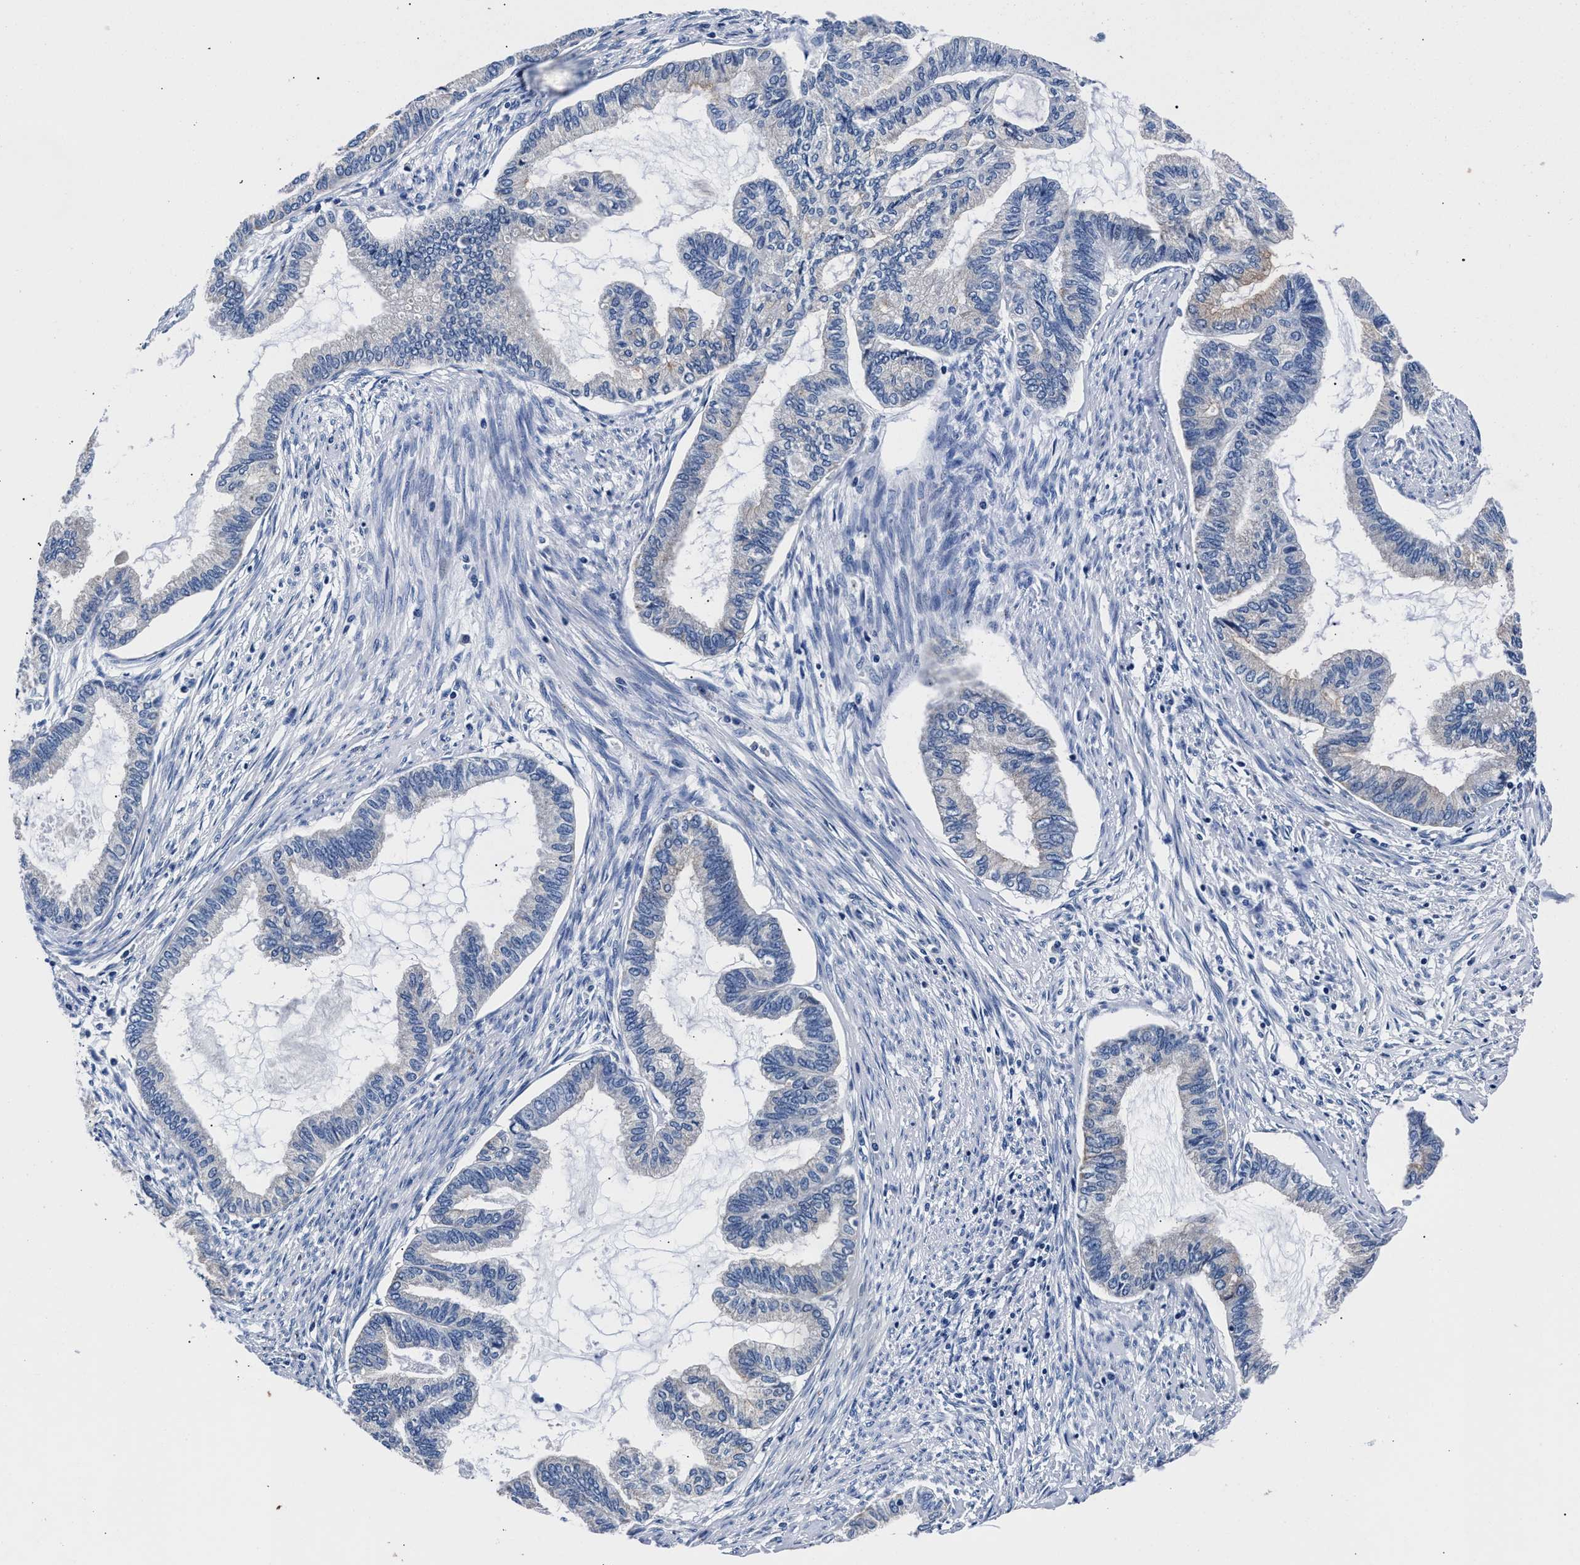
{"staining": {"intensity": "negative", "quantity": "none", "location": "none"}, "tissue": "endometrial cancer", "cell_type": "Tumor cells", "image_type": "cancer", "snomed": [{"axis": "morphology", "description": "Adenocarcinoma, NOS"}, {"axis": "topography", "description": "Endometrium"}], "caption": "Tumor cells are negative for protein expression in human endometrial cancer (adenocarcinoma). Brightfield microscopy of IHC stained with DAB (3,3'-diaminobenzidine) (brown) and hematoxylin (blue), captured at high magnification.", "gene": "PHF24", "patient": {"sex": "female", "age": 86}}